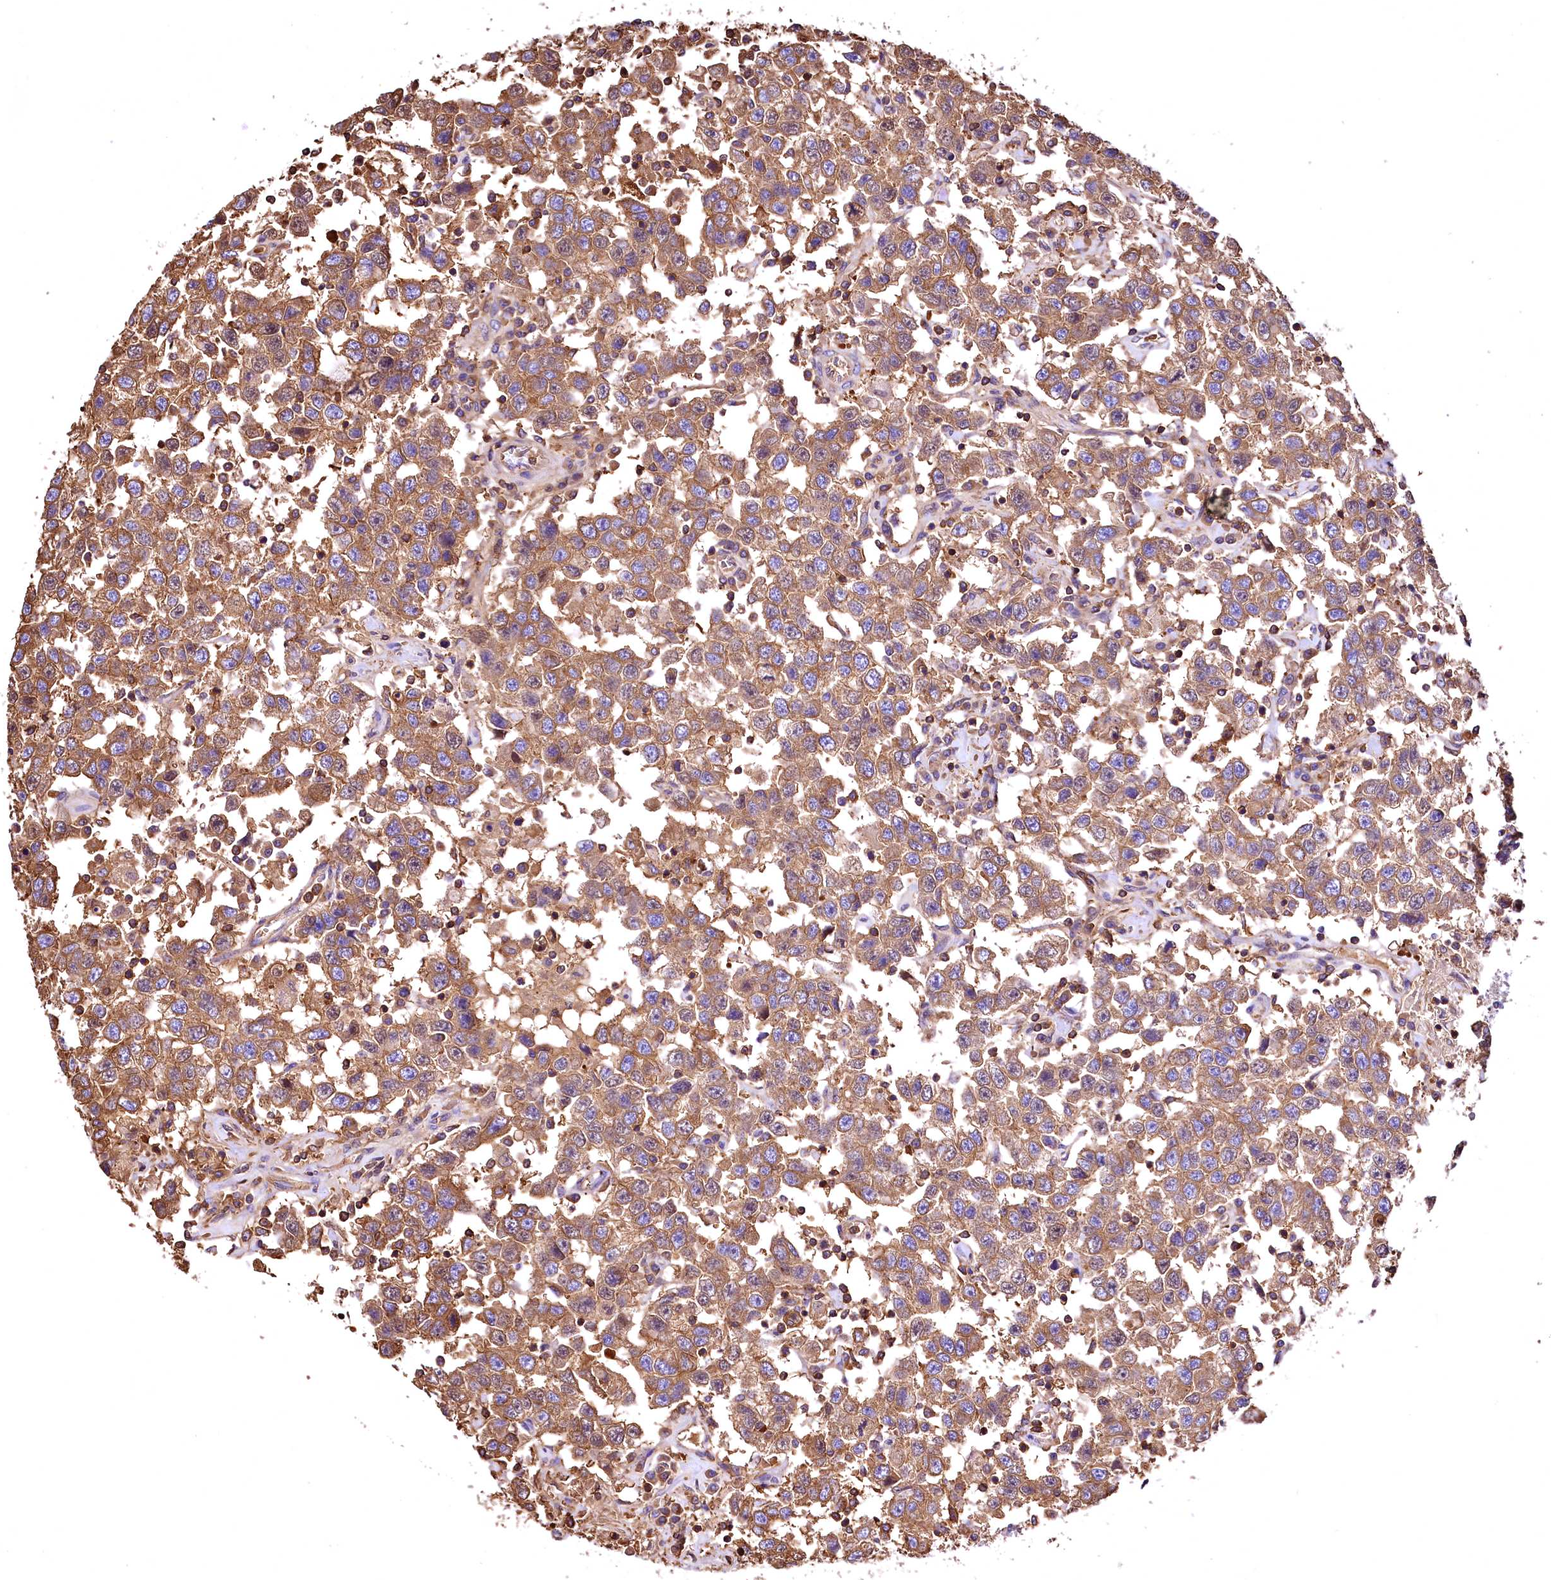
{"staining": {"intensity": "moderate", "quantity": ">75%", "location": "cytoplasmic/membranous"}, "tissue": "testis cancer", "cell_type": "Tumor cells", "image_type": "cancer", "snomed": [{"axis": "morphology", "description": "Seminoma, NOS"}, {"axis": "topography", "description": "Testis"}], "caption": "Testis cancer was stained to show a protein in brown. There is medium levels of moderate cytoplasmic/membranous staining in about >75% of tumor cells.", "gene": "RARS2", "patient": {"sex": "male", "age": 41}}